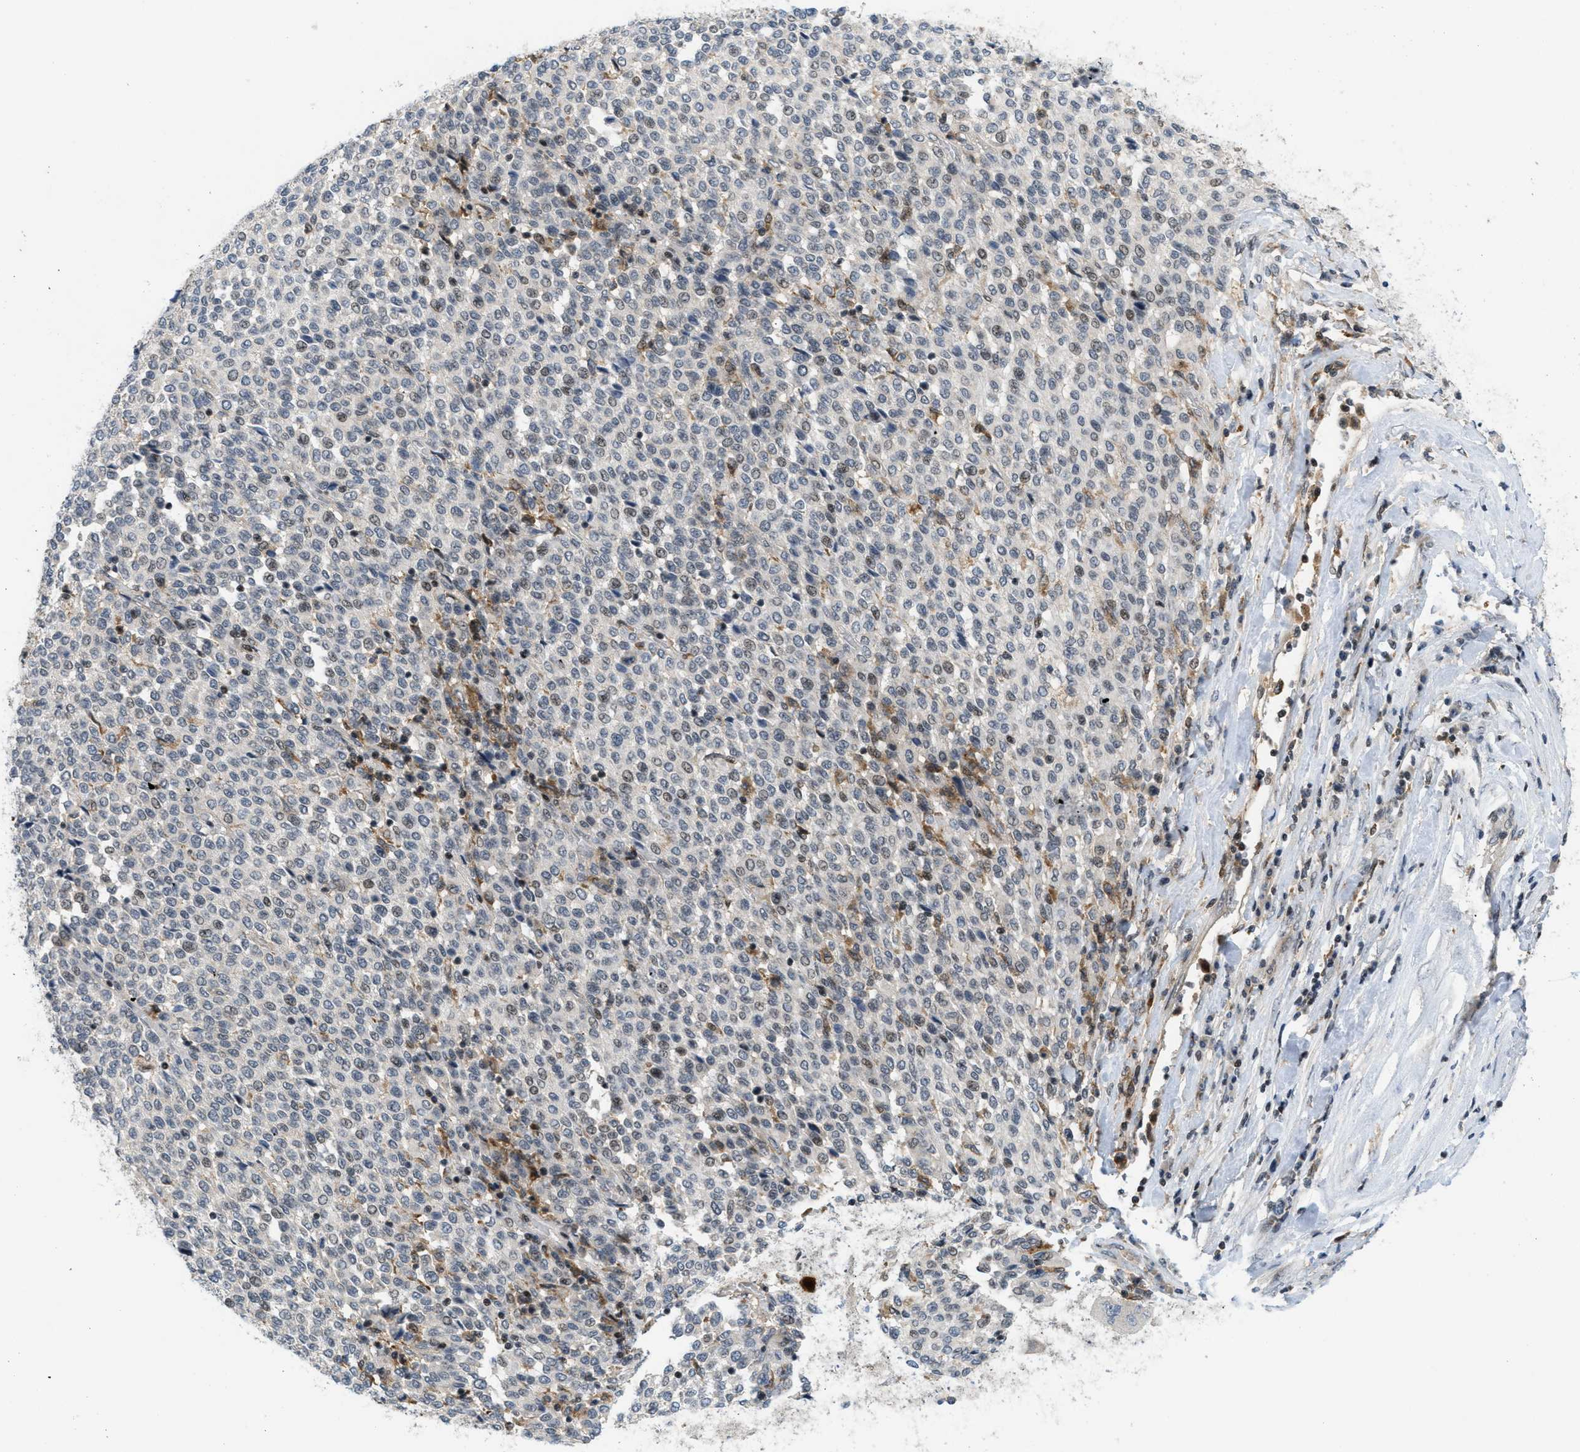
{"staining": {"intensity": "moderate", "quantity": "<25%", "location": "nuclear"}, "tissue": "melanoma", "cell_type": "Tumor cells", "image_type": "cancer", "snomed": [{"axis": "morphology", "description": "Malignant melanoma, Metastatic site"}, {"axis": "topography", "description": "Pancreas"}], "caption": "Tumor cells exhibit low levels of moderate nuclear staining in about <25% of cells in malignant melanoma (metastatic site).", "gene": "ING1", "patient": {"sex": "female", "age": 30}}